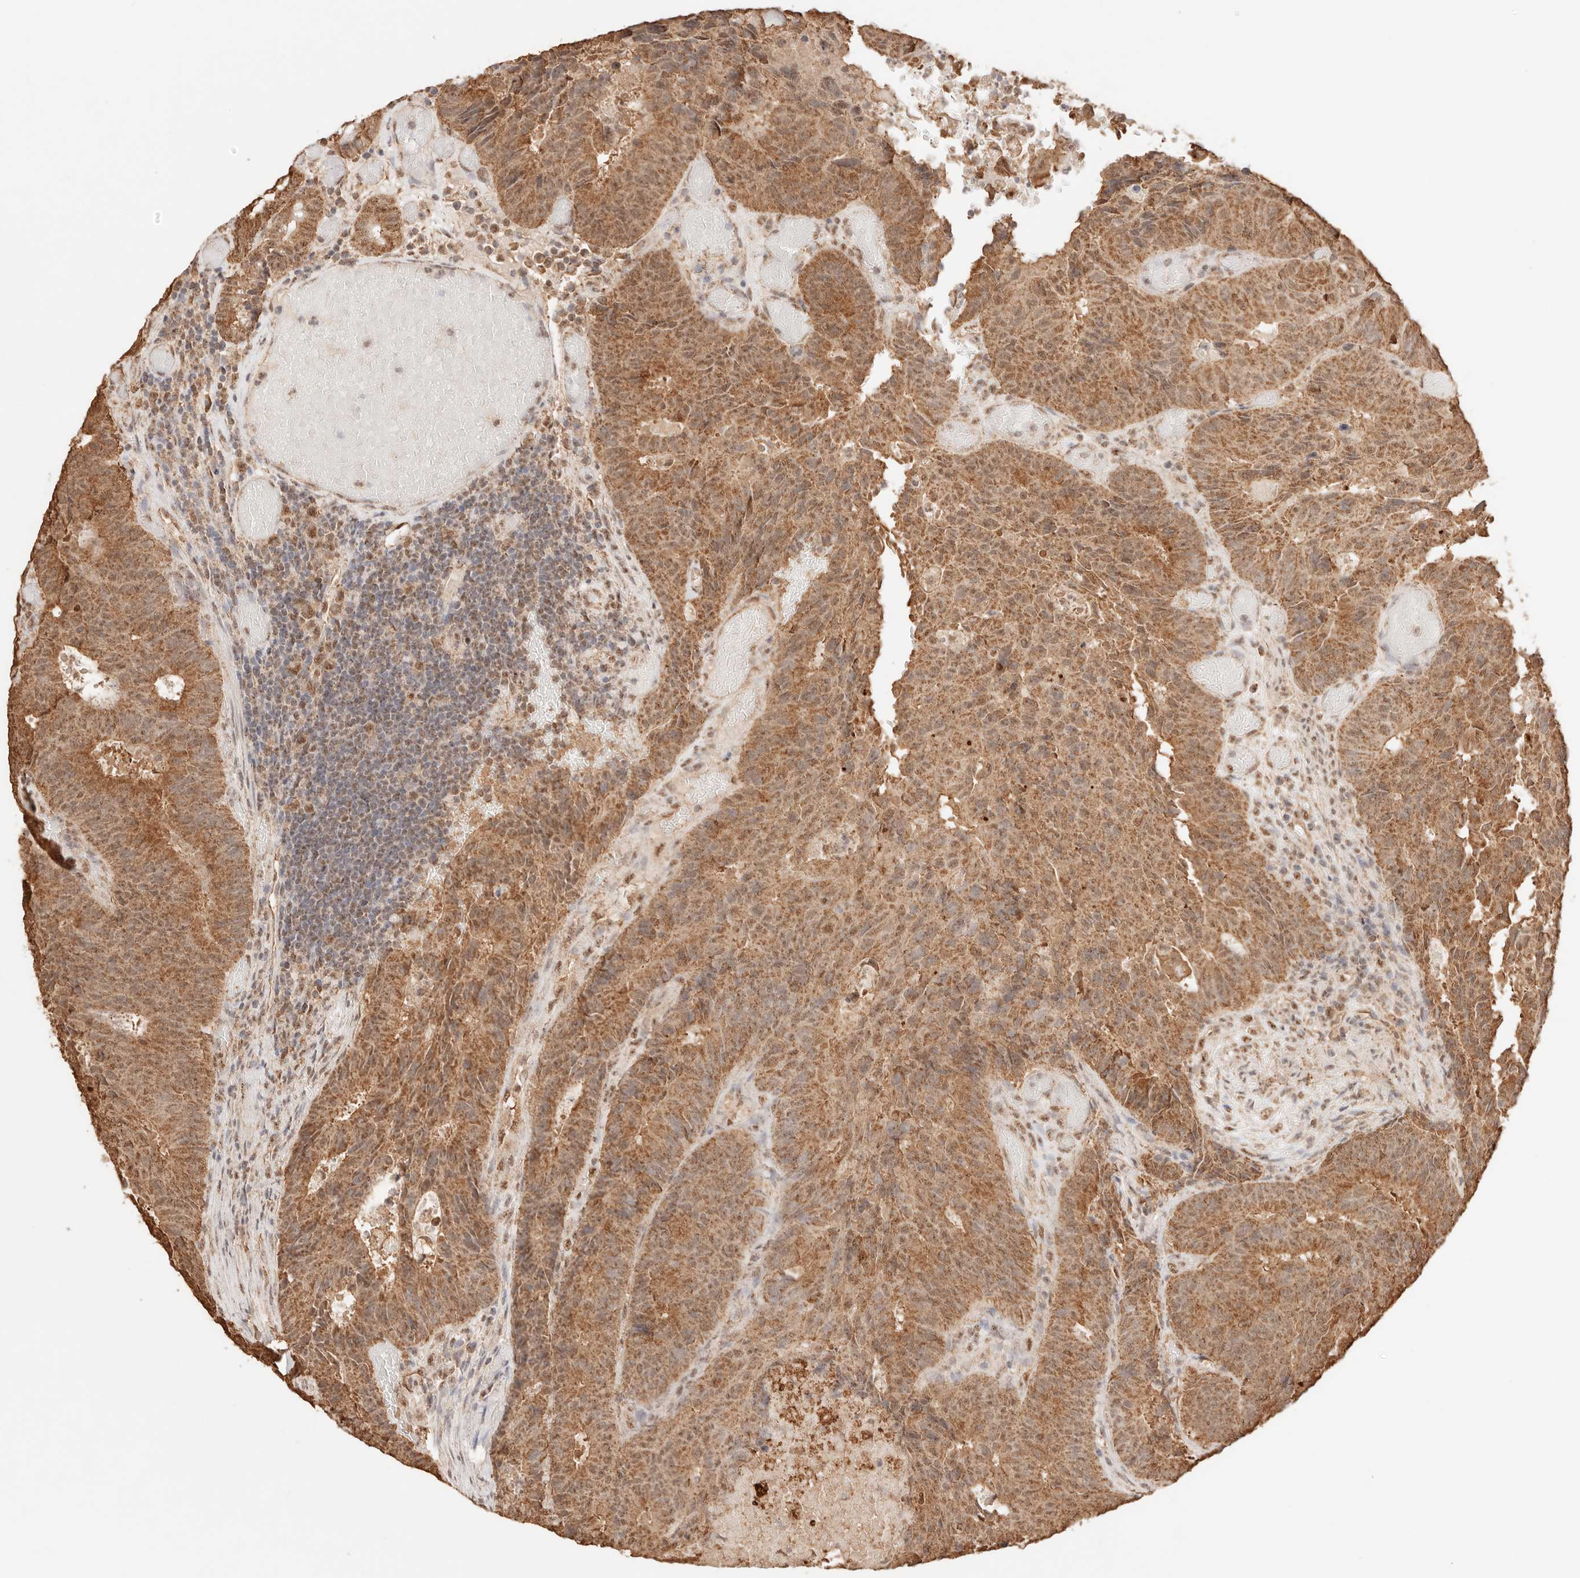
{"staining": {"intensity": "moderate", "quantity": ">75%", "location": "cytoplasmic/membranous"}, "tissue": "colorectal cancer", "cell_type": "Tumor cells", "image_type": "cancer", "snomed": [{"axis": "morphology", "description": "Adenocarcinoma, NOS"}, {"axis": "topography", "description": "Colon"}], "caption": "DAB (3,3'-diaminobenzidine) immunohistochemical staining of human colorectal adenocarcinoma reveals moderate cytoplasmic/membranous protein expression in approximately >75% of tumor cells.", "gene": "IL1R2", "patient": {"sex": "male", "age": 87}}